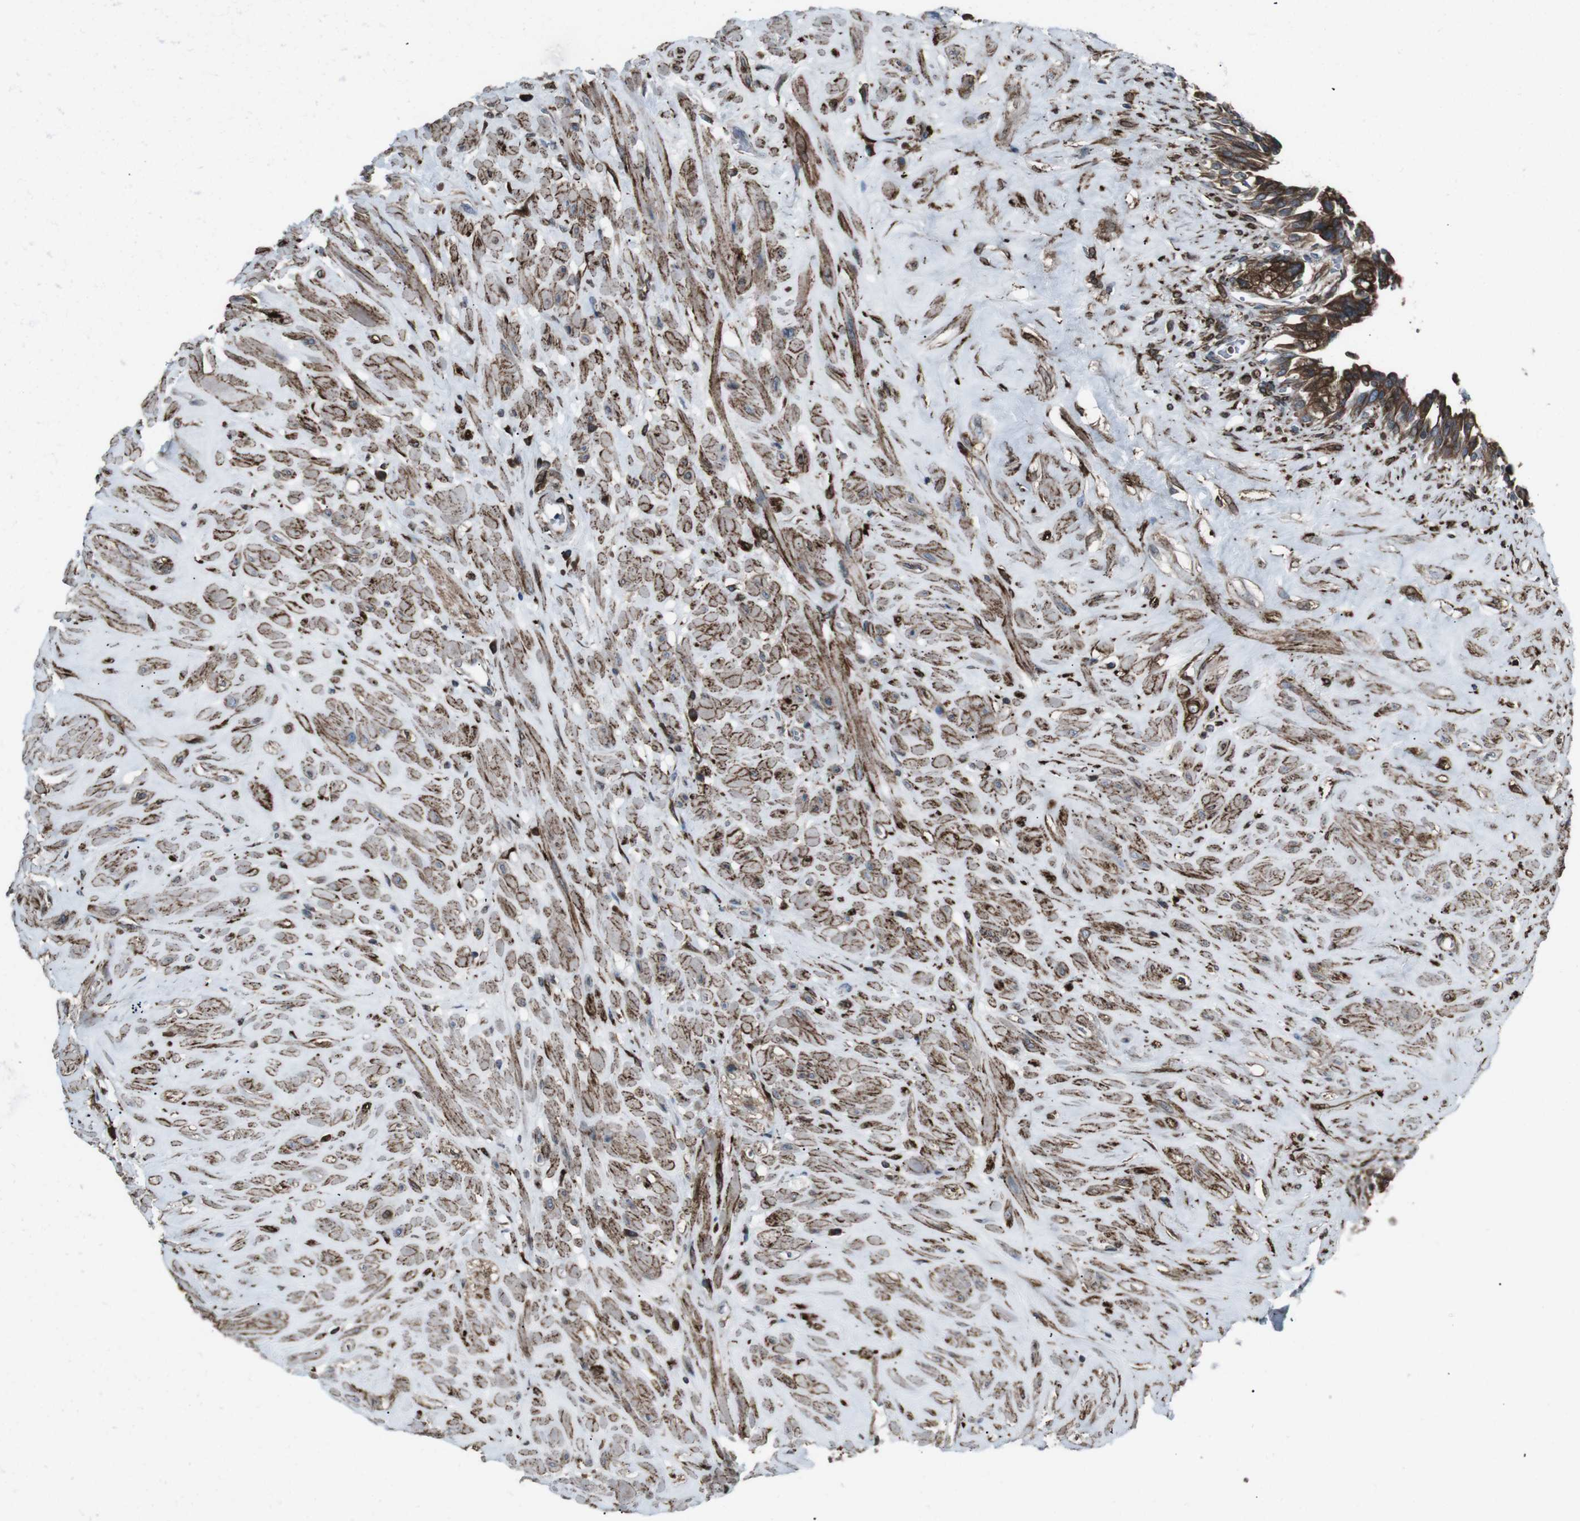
{"staining": {"intensity": "strong", "quantity": ">75%", "location": "cytoplasmic/membranous"}, "tissue": "seminal vesicle", "cell_type": "Glandular cells", "image_type": "normal", "snomed": [{"axis": "morphology", "description": "Normal tissue, NOS"}, {"axis": "topography", "description": "Seminal veicle"}], "caption": "Immunohistochemistry photomicrograph of unremarkable seminal vesicle: human seminal vesicle stained using immunohistochemistry shows high levels of strong protein expression localized specifically in the cytoplasmic/membranous of glandular cells, appearing as a cytoplasmic/membranous brown color.", "gene": "LNPK", "patient": {"sex": "male", "age": 63}}